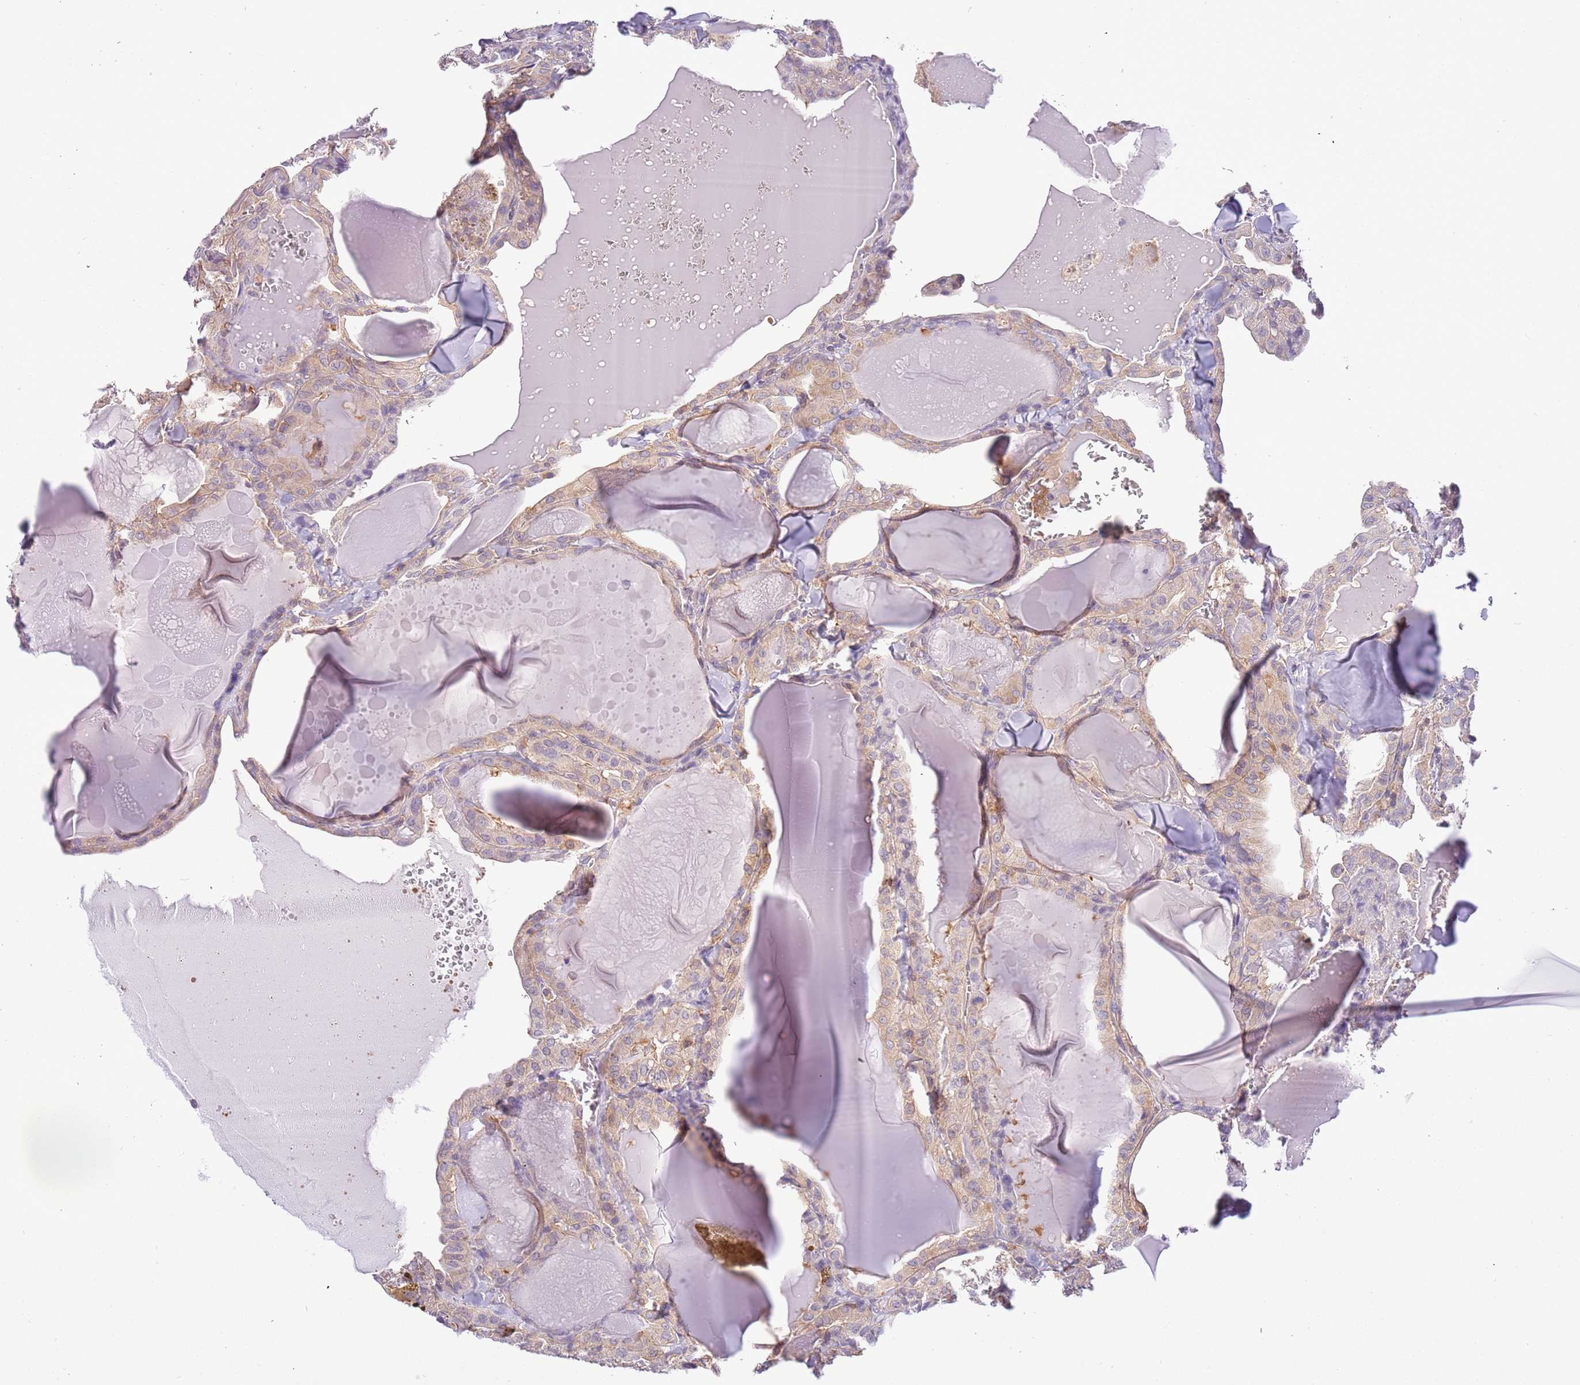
{"staining": {"intensity": "weak", "quantity": "25%-75%", "location": "cytoplasmic/membranous"}, "tissue": "thyroid cancer", "cell_type": "Tumor cells", "image_type": "cancer", "snomed": [{"axis": "morphology", "description": "Papillary adenocarcinoma, NOS"}, {"axis": "topography", "description": "Thyroid gland"}], "caption": "Tumor cells show low levels of weak cytoplasmic/membranous positivity in approximately 25%-75% of cells in papillary adenocarcinoma (thyroid).", "gene": "STIP1", "patient": {"sex": "male", "age": 52}}